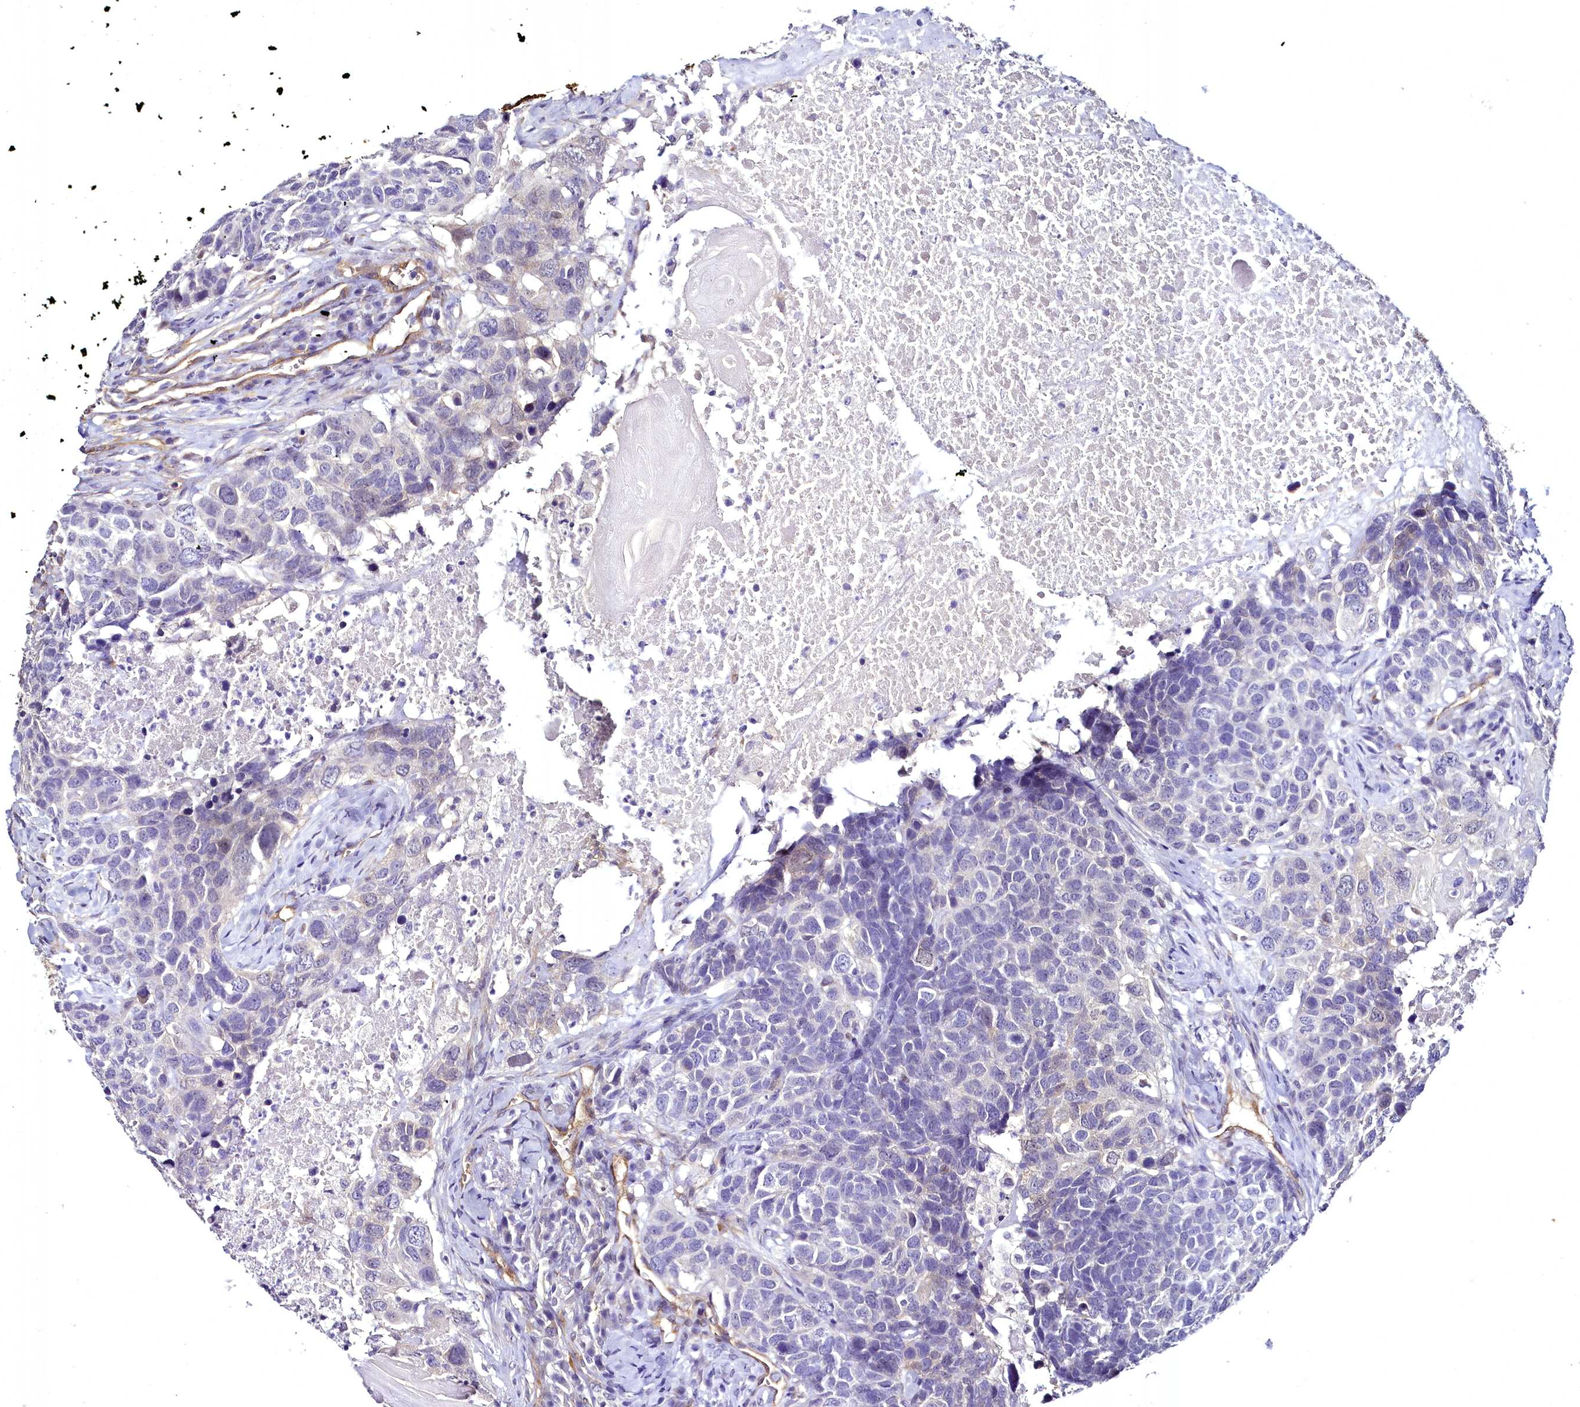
{"staining": {"intensity": "negative", "quantity": "none", "location": "none"}, "tissue": "head and neck cancer", "cell_type": "Tumor cells", "image_type": "cancer", "snomed": [{"axis": "morphology", "description": "Squamous cell carcinoma, NOS"}, {"axis": "topography", "description": "Head-Neck"}], "caption": "Immunohistochemical staining of squamous cell carcinoma (head and neck) shows no significant expression in tumor cells. (DAB (3,3'-diaminobenzidine) IHC, high magnification).", "gene": "STXBP1", "patient": {"sex": "male", "age": 66}}